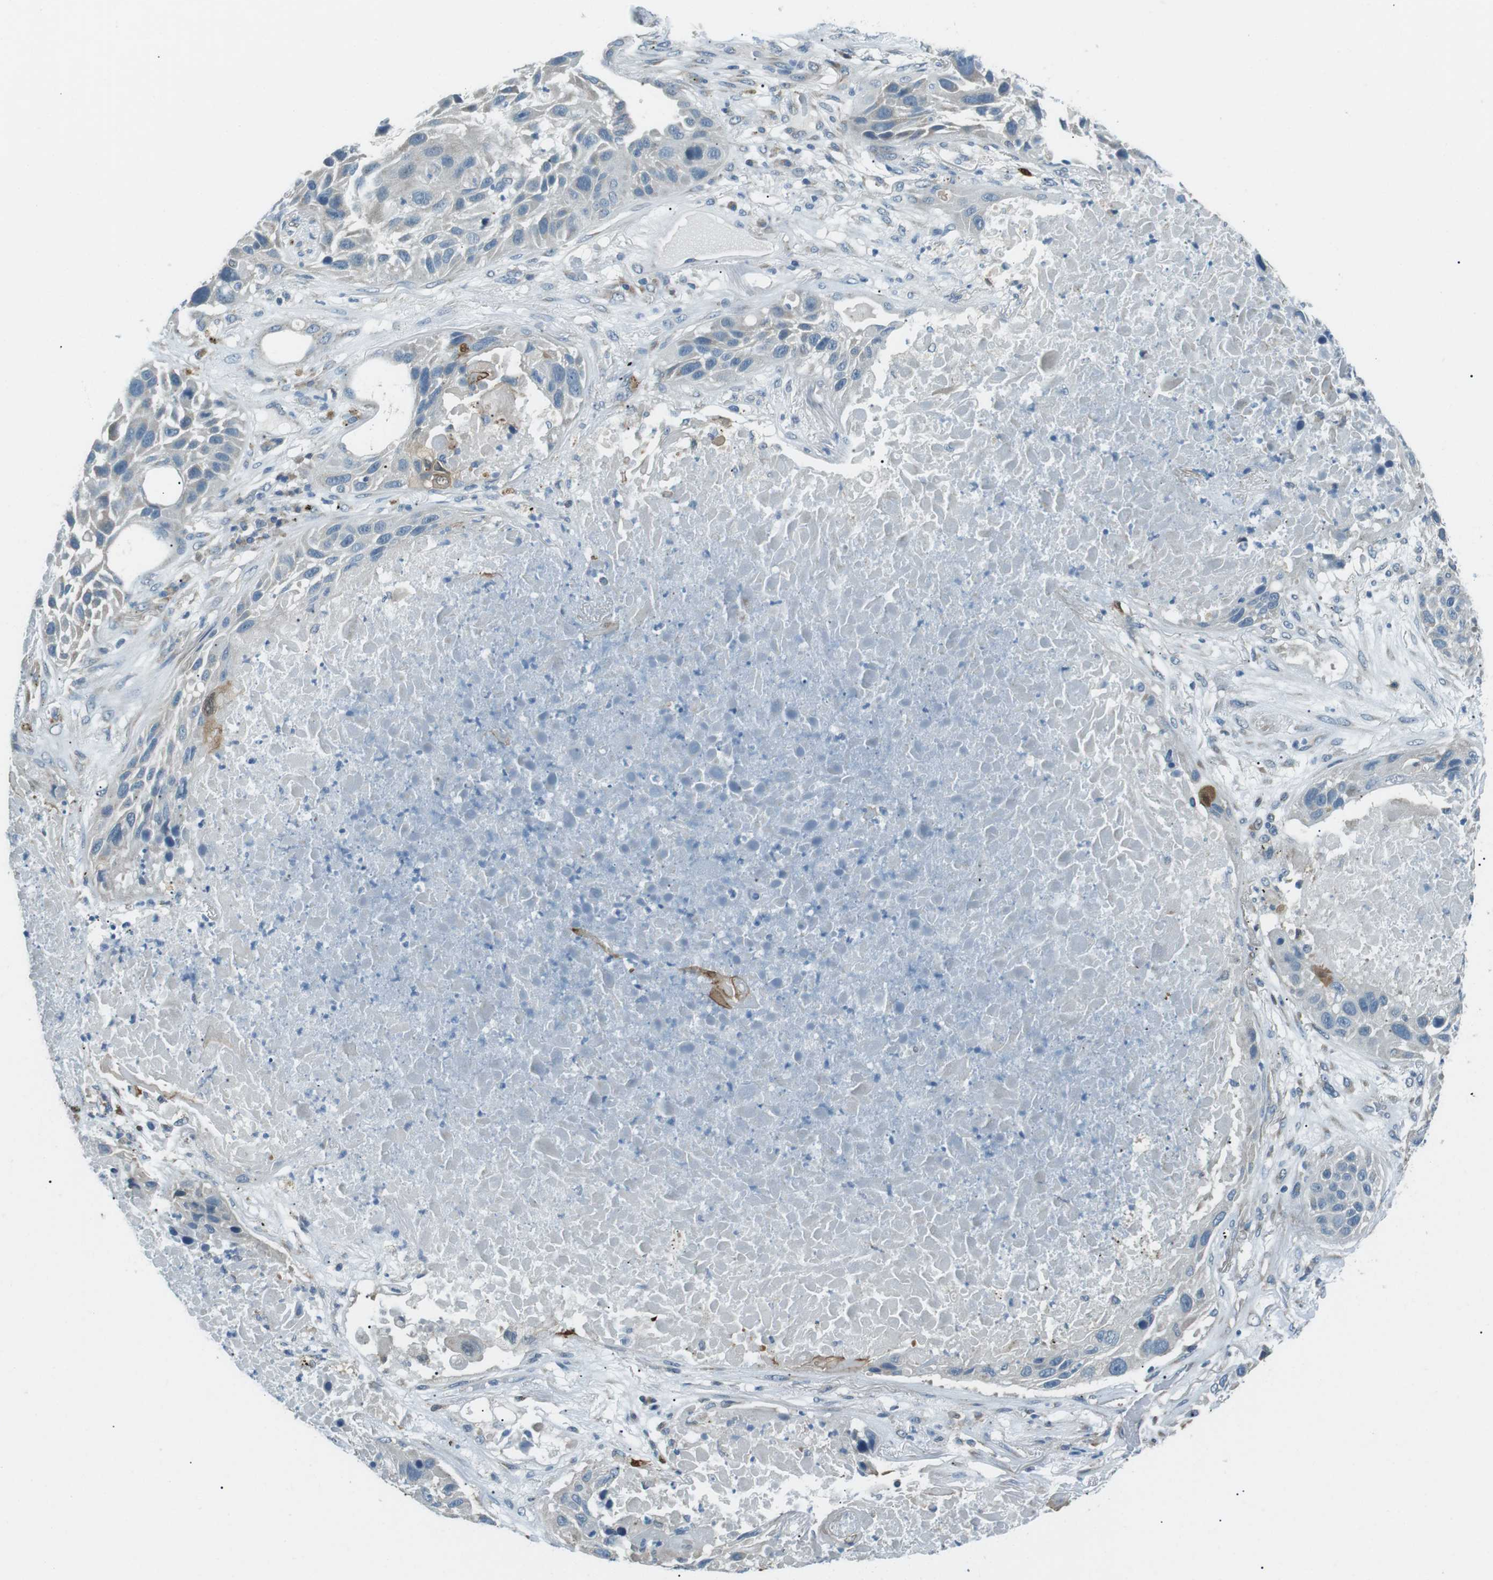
{"staining": {"intensity": "negative", "quantity": "none", "location": "none"}, "tissue": "lung cancer", "cell_type": "Tumor cells", "image_type": "cancer", "snomed": [{"axis": "morphology", "description": "Squamous cell carcinoma, NOS"}, {"axis": "topography", "description": "Lung"}], "caption": "DAB (3,3'-diaminobenzidine) immunohistochemical staining of human squamous cell carcinoma (lung) shows no significant positivity in tumor cells. The staining was performed using DAB to visualize the protein expression in brown, while the nuclei were stained in blue with hematoxylin (Magnification: 20x).", "gene": "SERPINB2", "patient": {"sex": "male", "age": 57}}